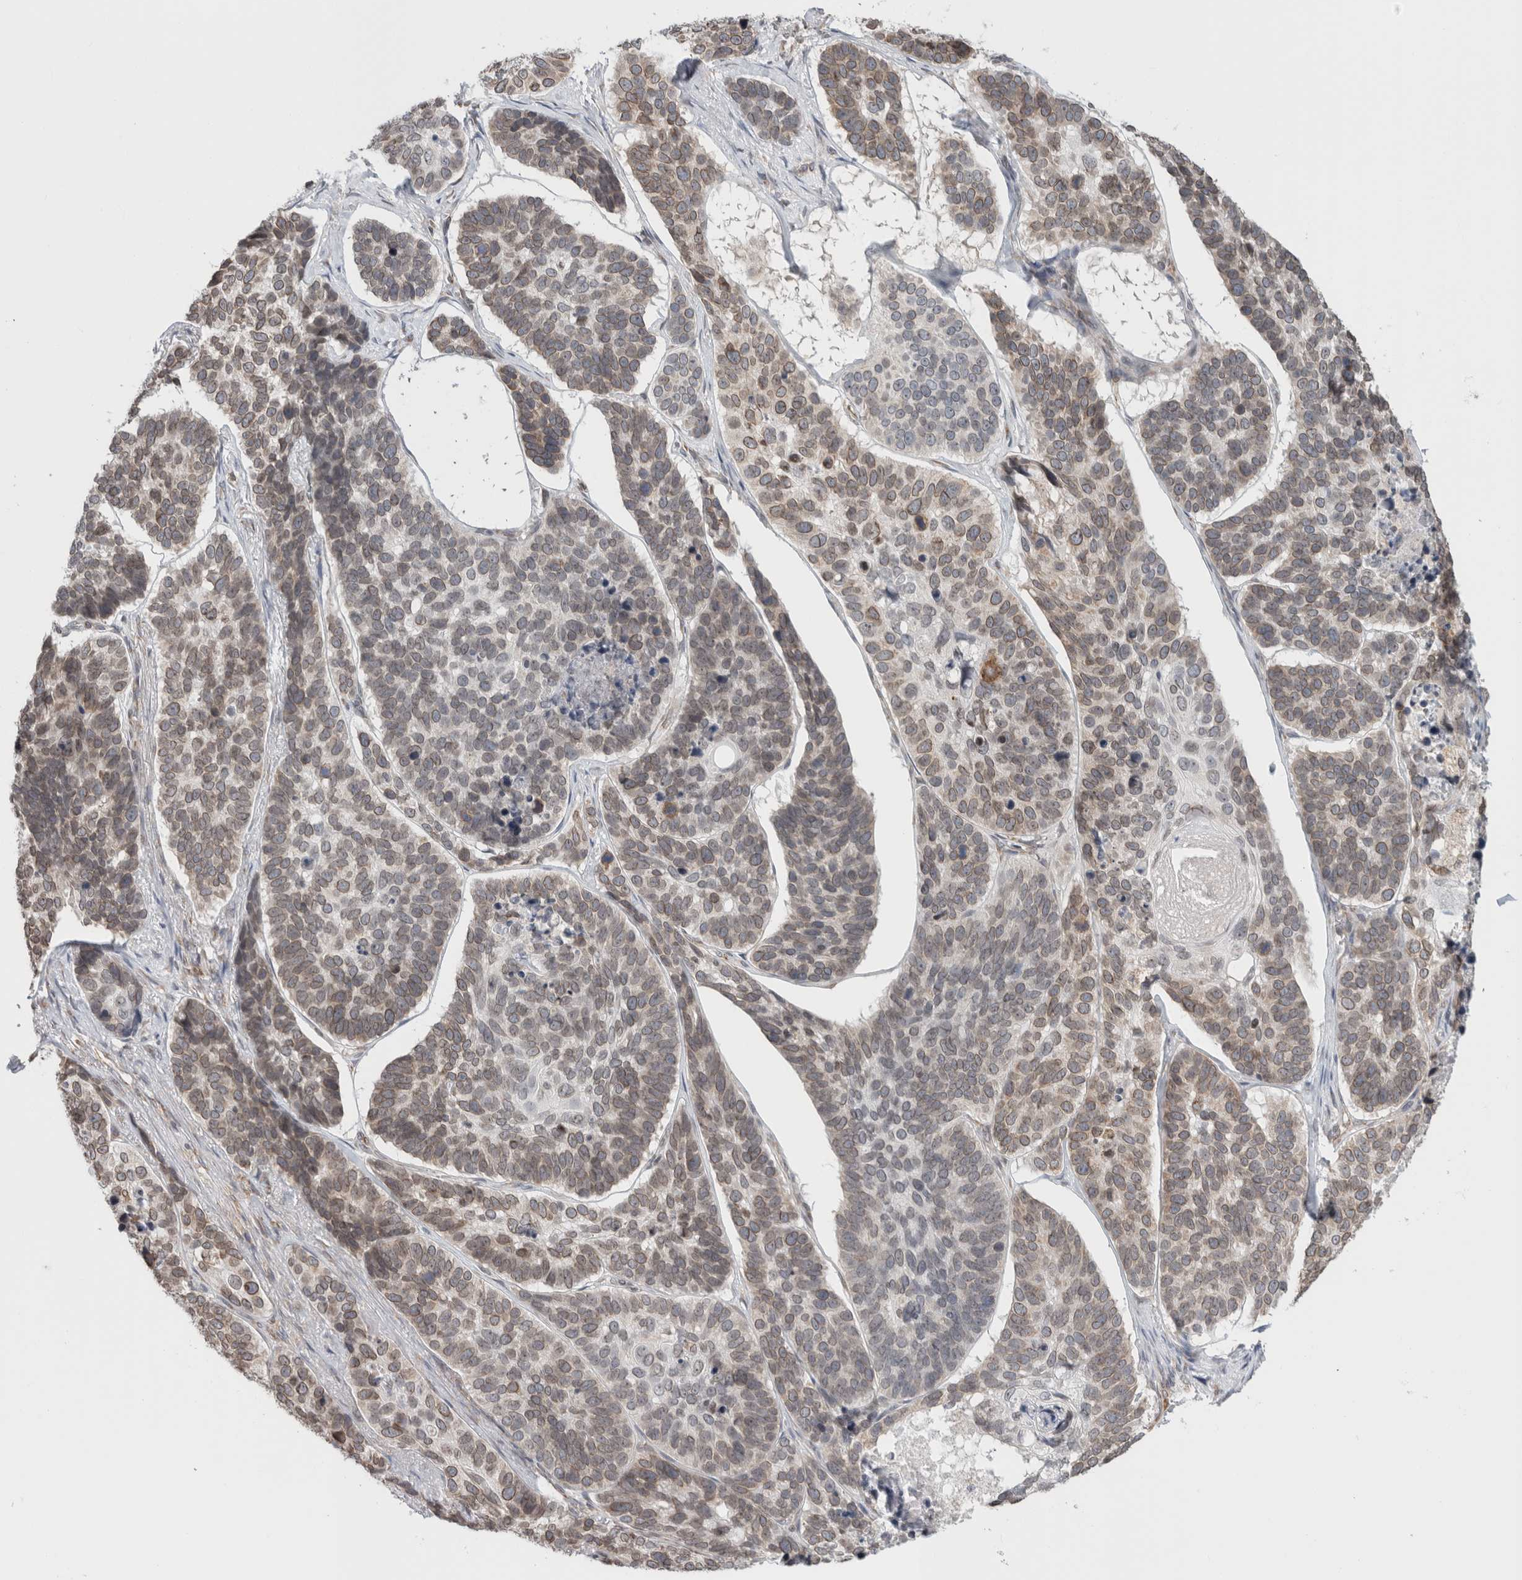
{"staining": {"intensity": "weak", "quantity": "25%-75%", "location": "cytoplasmic/membranous,nuclear"}, "tissue": "skin cancer", "cell_type": "Tumor cells", "image_type": "cancer", "snomed": [{"axis": "morphology", "description": "Basal cell carcinoma"}, {"axis": "topography", "description": "Skin"}], "caption": "Protein analysis of skin cancer tissue exhibits weak cytoplasmic/membranous and nuclear positivity in approximately 25%-75% of tumor cells.", "gene": "RBMX2", "patient": {"sex": "male", "age": 62}}